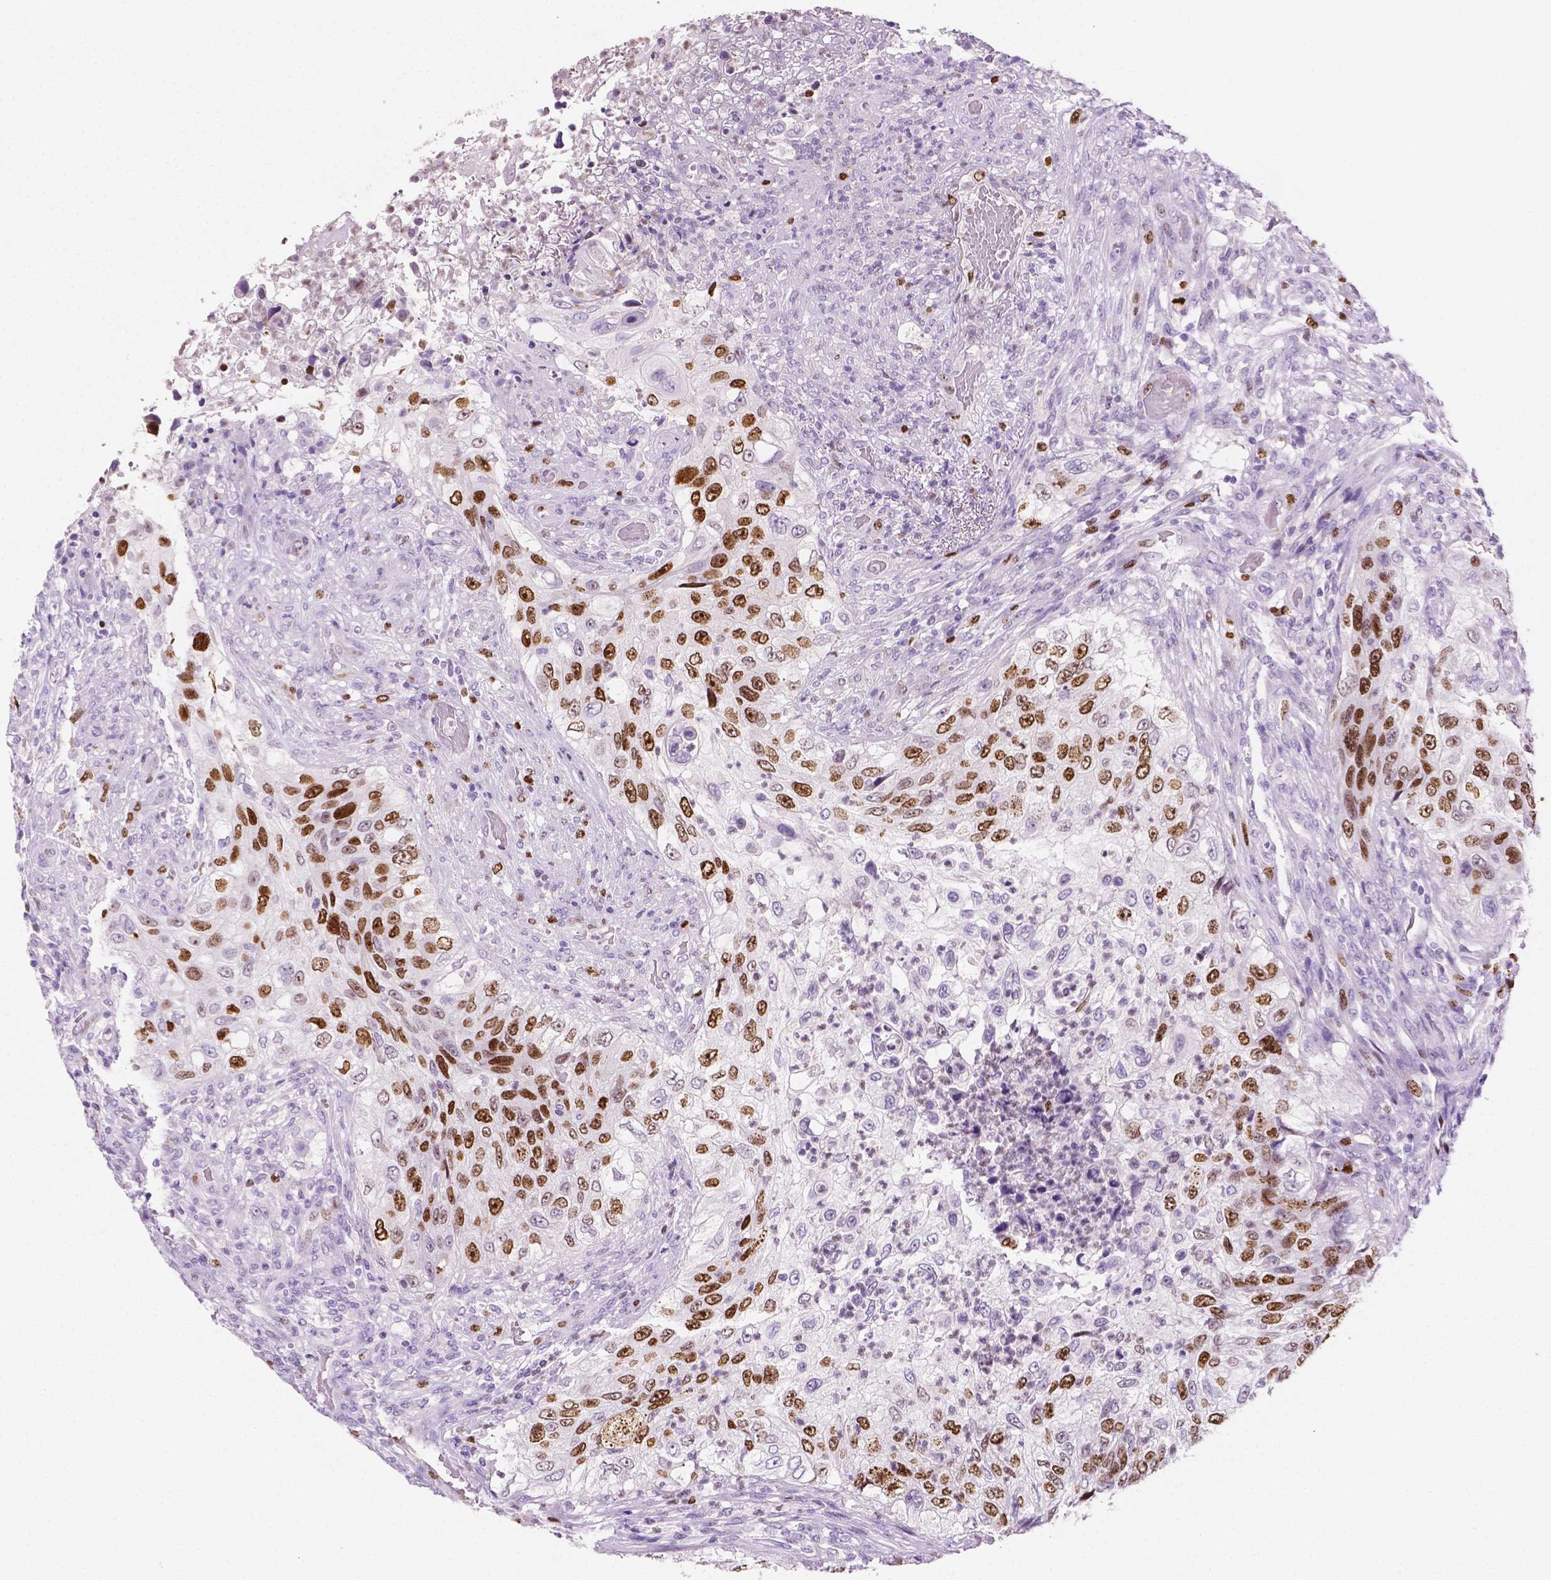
{"staining": {"intensity": "strong", "quantity": "25%-75%", "location": "nuclear"}, "tissue": "urothelial cancer", "cell_type": "Tumor cells", "image_type": "cancer", "snomed": [{"axis": "morphology", "description": "Urothelial carcinoma, High grade"}, {"axis": "topography", "description": "Urinary bladder"}], "caption": "Immunohistochemistry (IHC) staining of urothelial cancer, which exhibits high levels of strong nuclear positivity in about 25%-75% of tumor cells indicating strong nuclear protein staining. The staining was performed using DAB (brown) for protein detection and nuclei were counterstained in hematoxylin (blue).", "gene": "SIAH2", "patient": {"sex": "female", "age": 60}}